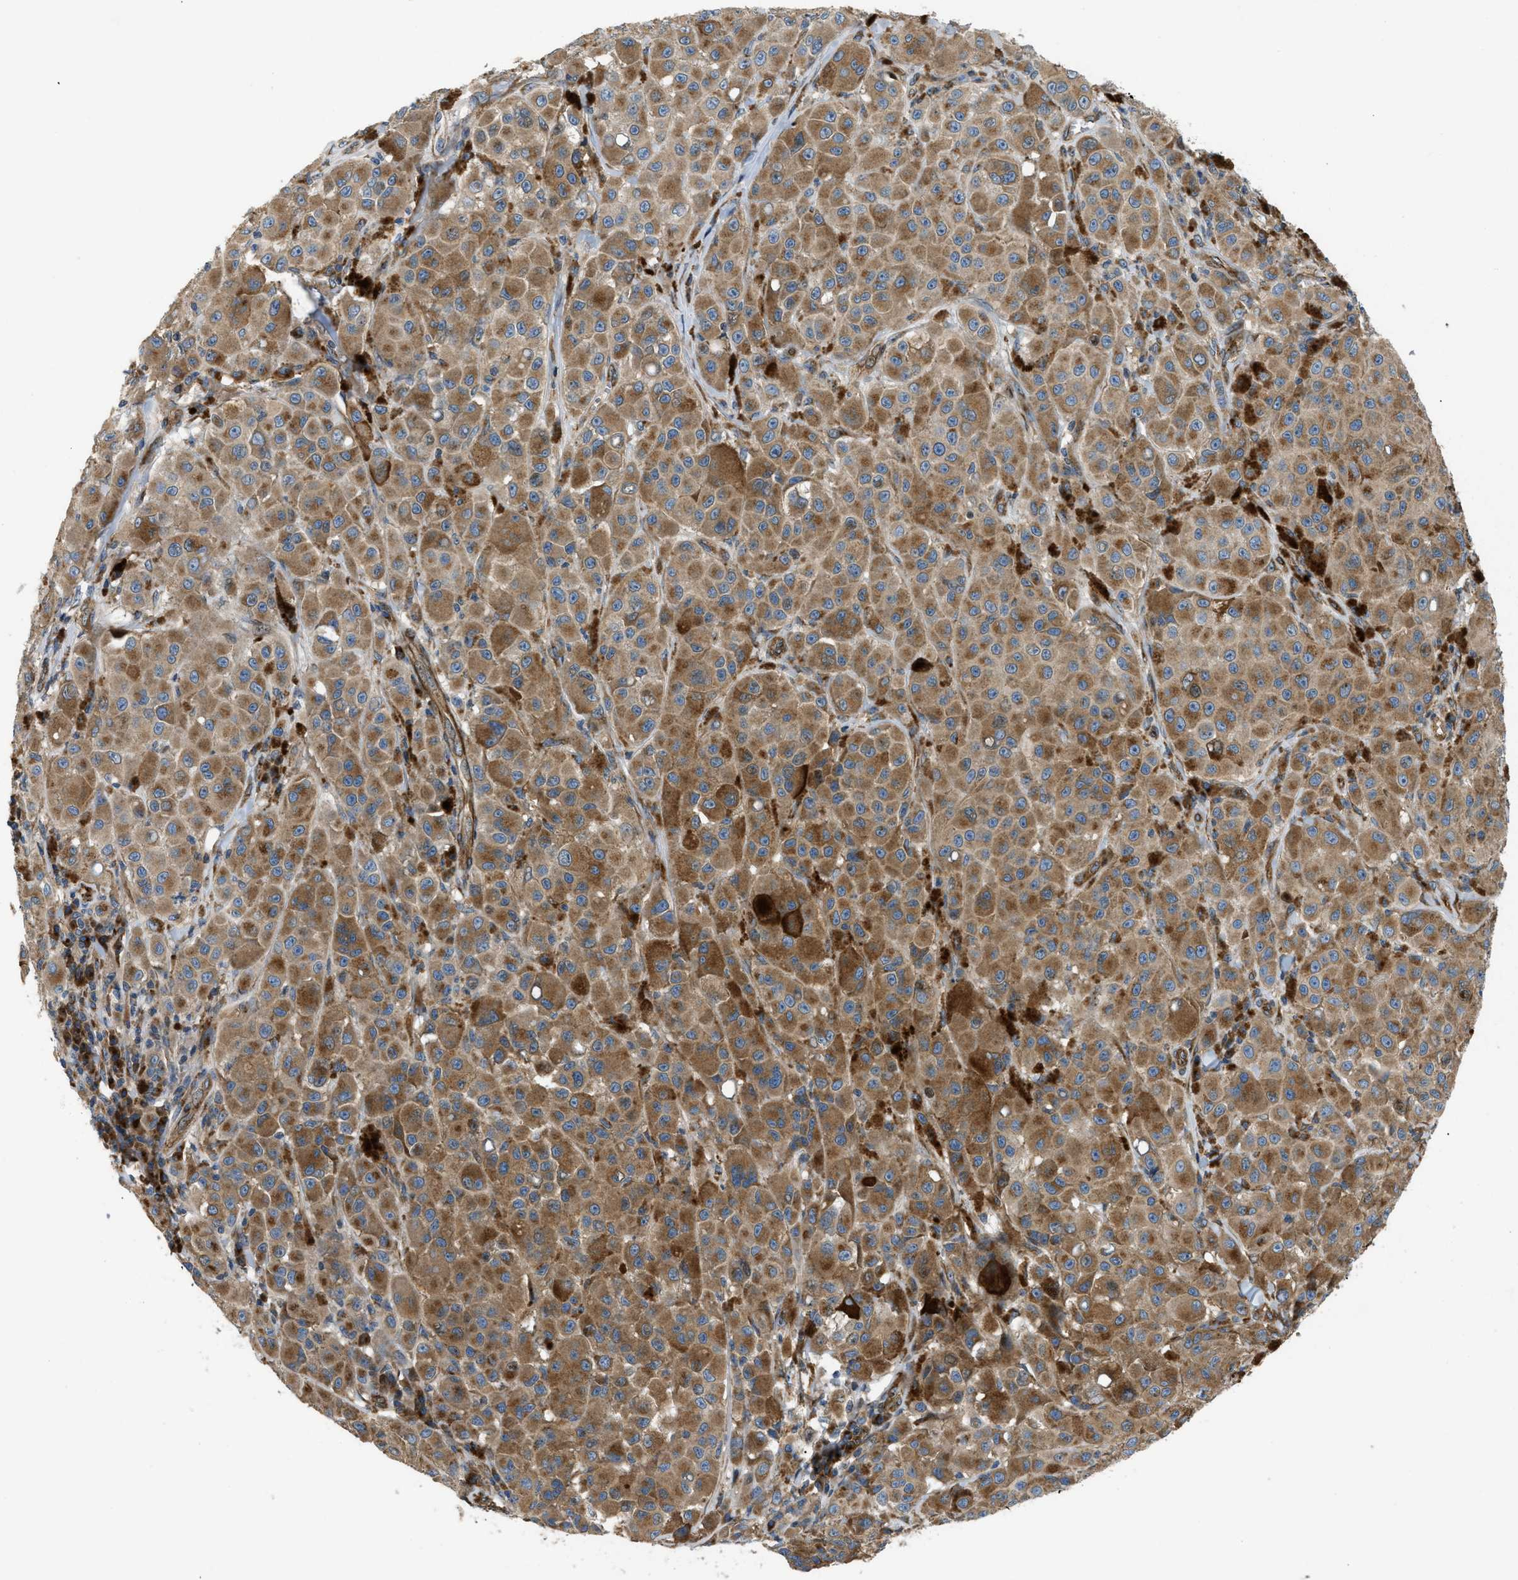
{"staining": {"intensity": "moderate", "quantity": ">75%", "location": "cytoplasmic/membranous"}, "tissue": "melanoma", "cell_type": "Tumor cells", "image_type": "cancer", "snomed": [{"axis": "morphology", "description": "Malignant melanoma, NOS"}, {"axis": "topography", "description": "Skin"}], "caption": "A brown stain labels moderate cytoplasmic/membranous expression of a protein in human malignant melanoma tumor cells.", "gene": "LYSMD3", "patient": {"sex": "male", "age": 84}}